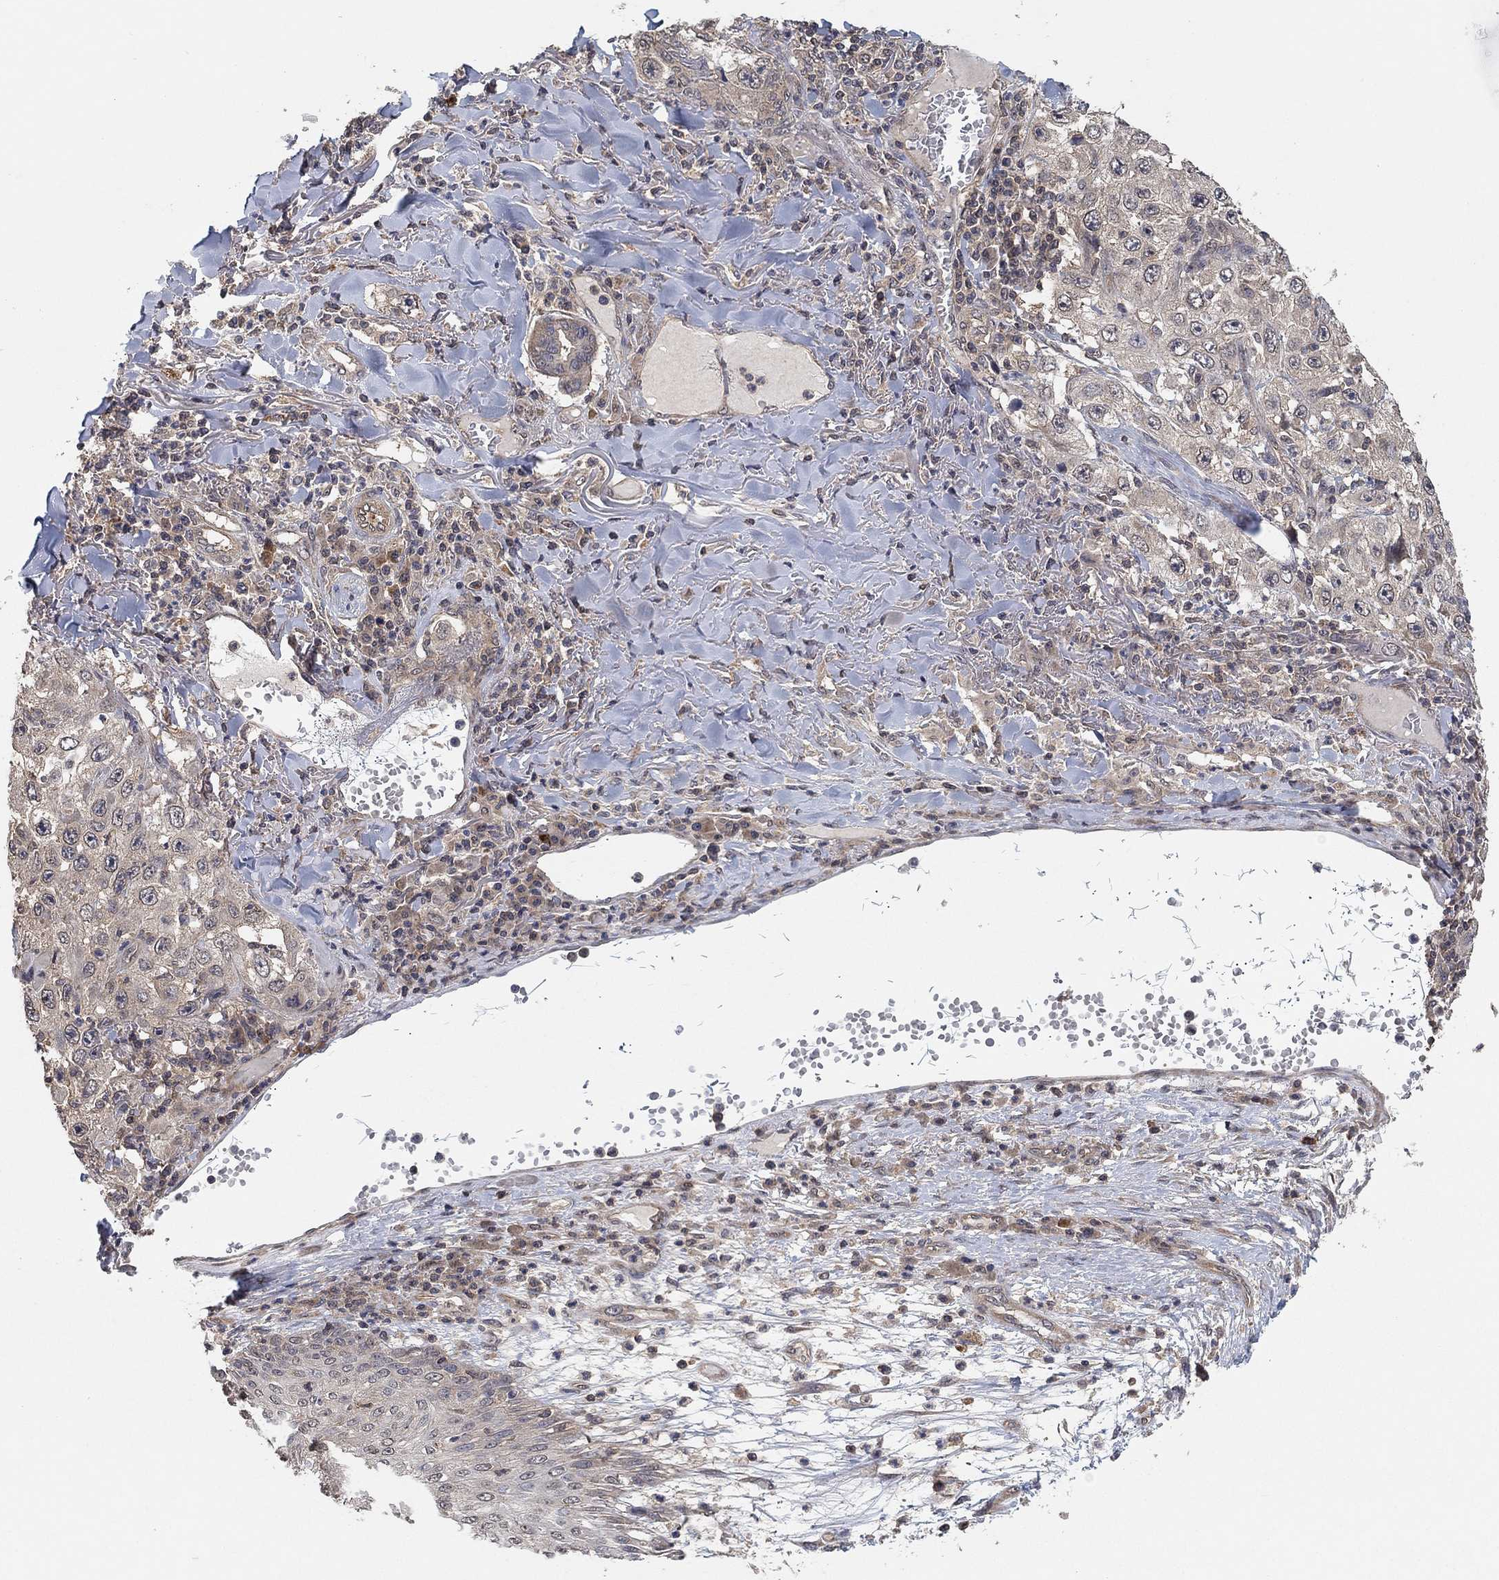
{"staining": {"intensity": "negative", "quantity": "none", "location": "none"}, "tissue": "skin cancer", "cell_type": "Tumor cells", "image_type": "cancer", "snomed": [{"axis": "morphology", "description": "Squamous cell carcinoma, NOS"}, {"axis": "topography", "description": "Skin"}], "caption": "Immunohistochemistry (IHC) image of neoplastic tissue: skin cancer stained with DAB (3,3'-diaminobenzidine) shows no significant protein staining in tumor cells.", "gene": "CCDC43", "patient": {"sex": "male", "age": 82}}